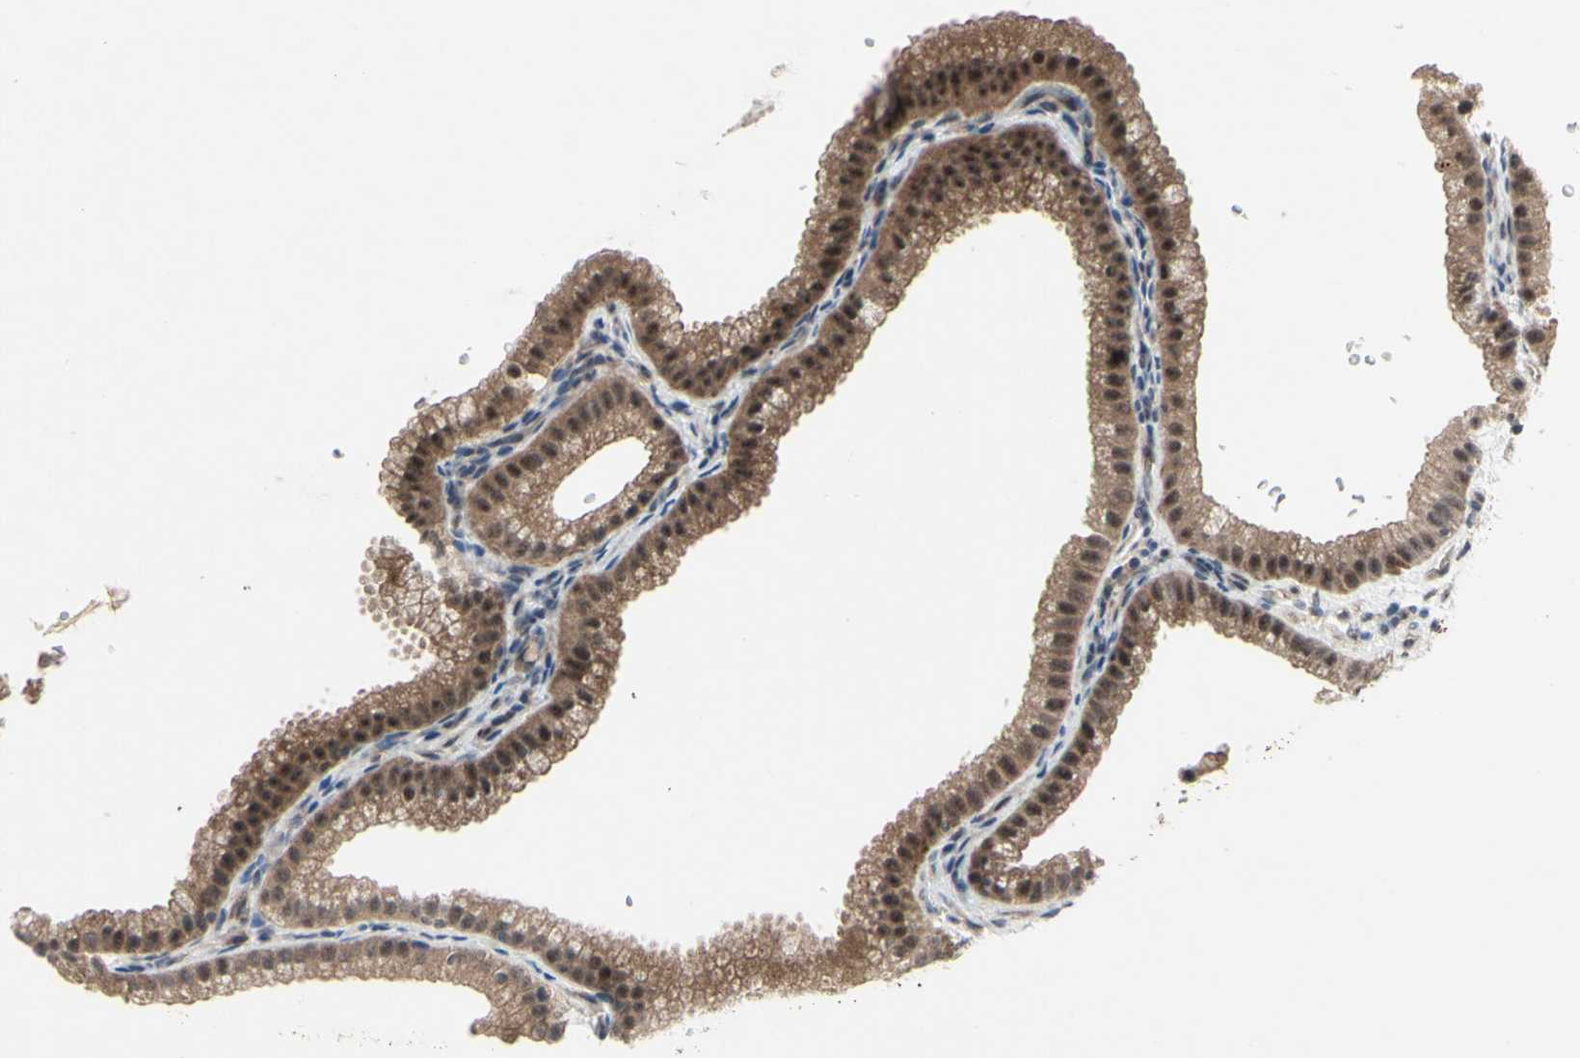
{"staining": {"intensity": "moderate", "quantity": ">75%", "location": "cytoplasmic/membranous,nuclear"}, "tissue": "gallbladder", "cell_type": "Glandular cells", "image_type": "normal", "snomed": [{"axis": "morphology", "description": "Normal tissue, NOS"}, {"axis": "topography", "description": "Gallbladder"}], "caption": "Immunohistochemistry (IHC) (DAB) staining of normal human gallbladder demonstrates moderate cytoplasmic/membranous,nuclear protein positivity in approximately >75% of glandular cells.", "gene": "TRDMT1", "patient": {"sex": "female", "age": 64}}